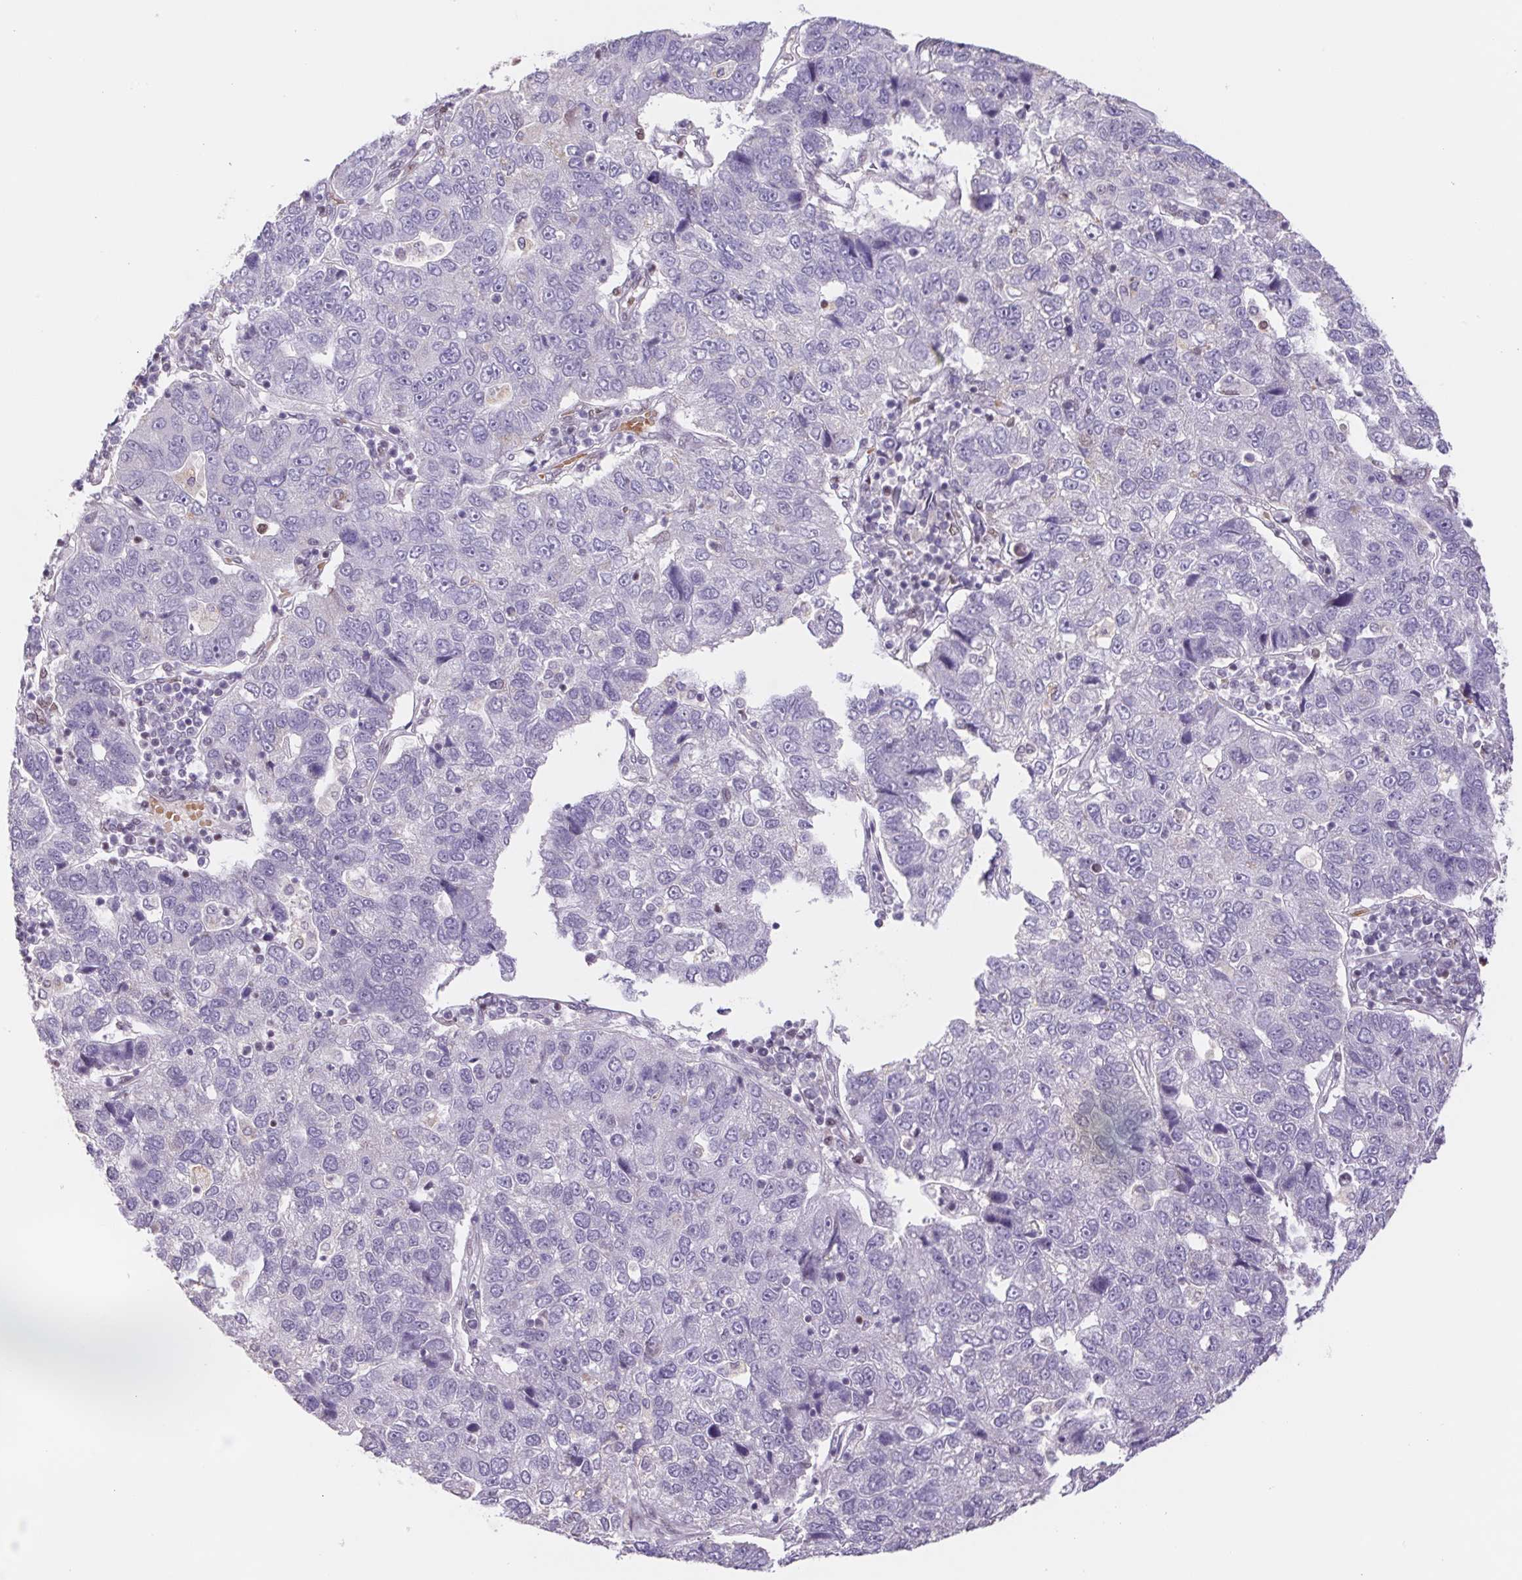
{"staining": {"intensity": "negative", "quantity": "none", "location": "none"}, "tissue": "pancreatic cancer", "cell_type": "Tumor cells", "image_type": "cancer", "snomed": [{"axis": "morphology", "description": "Adenocarcinoma, NOS"}, {"axis": "topography", "description": "Pancreas"}], "caption": "Adenocarcinoma (pancreatic) was stained to show a protein in brown. There is no significant staining in tumor cells.", "gene": "TRERF1", "patient": {"sex": "female", "age": 61}}